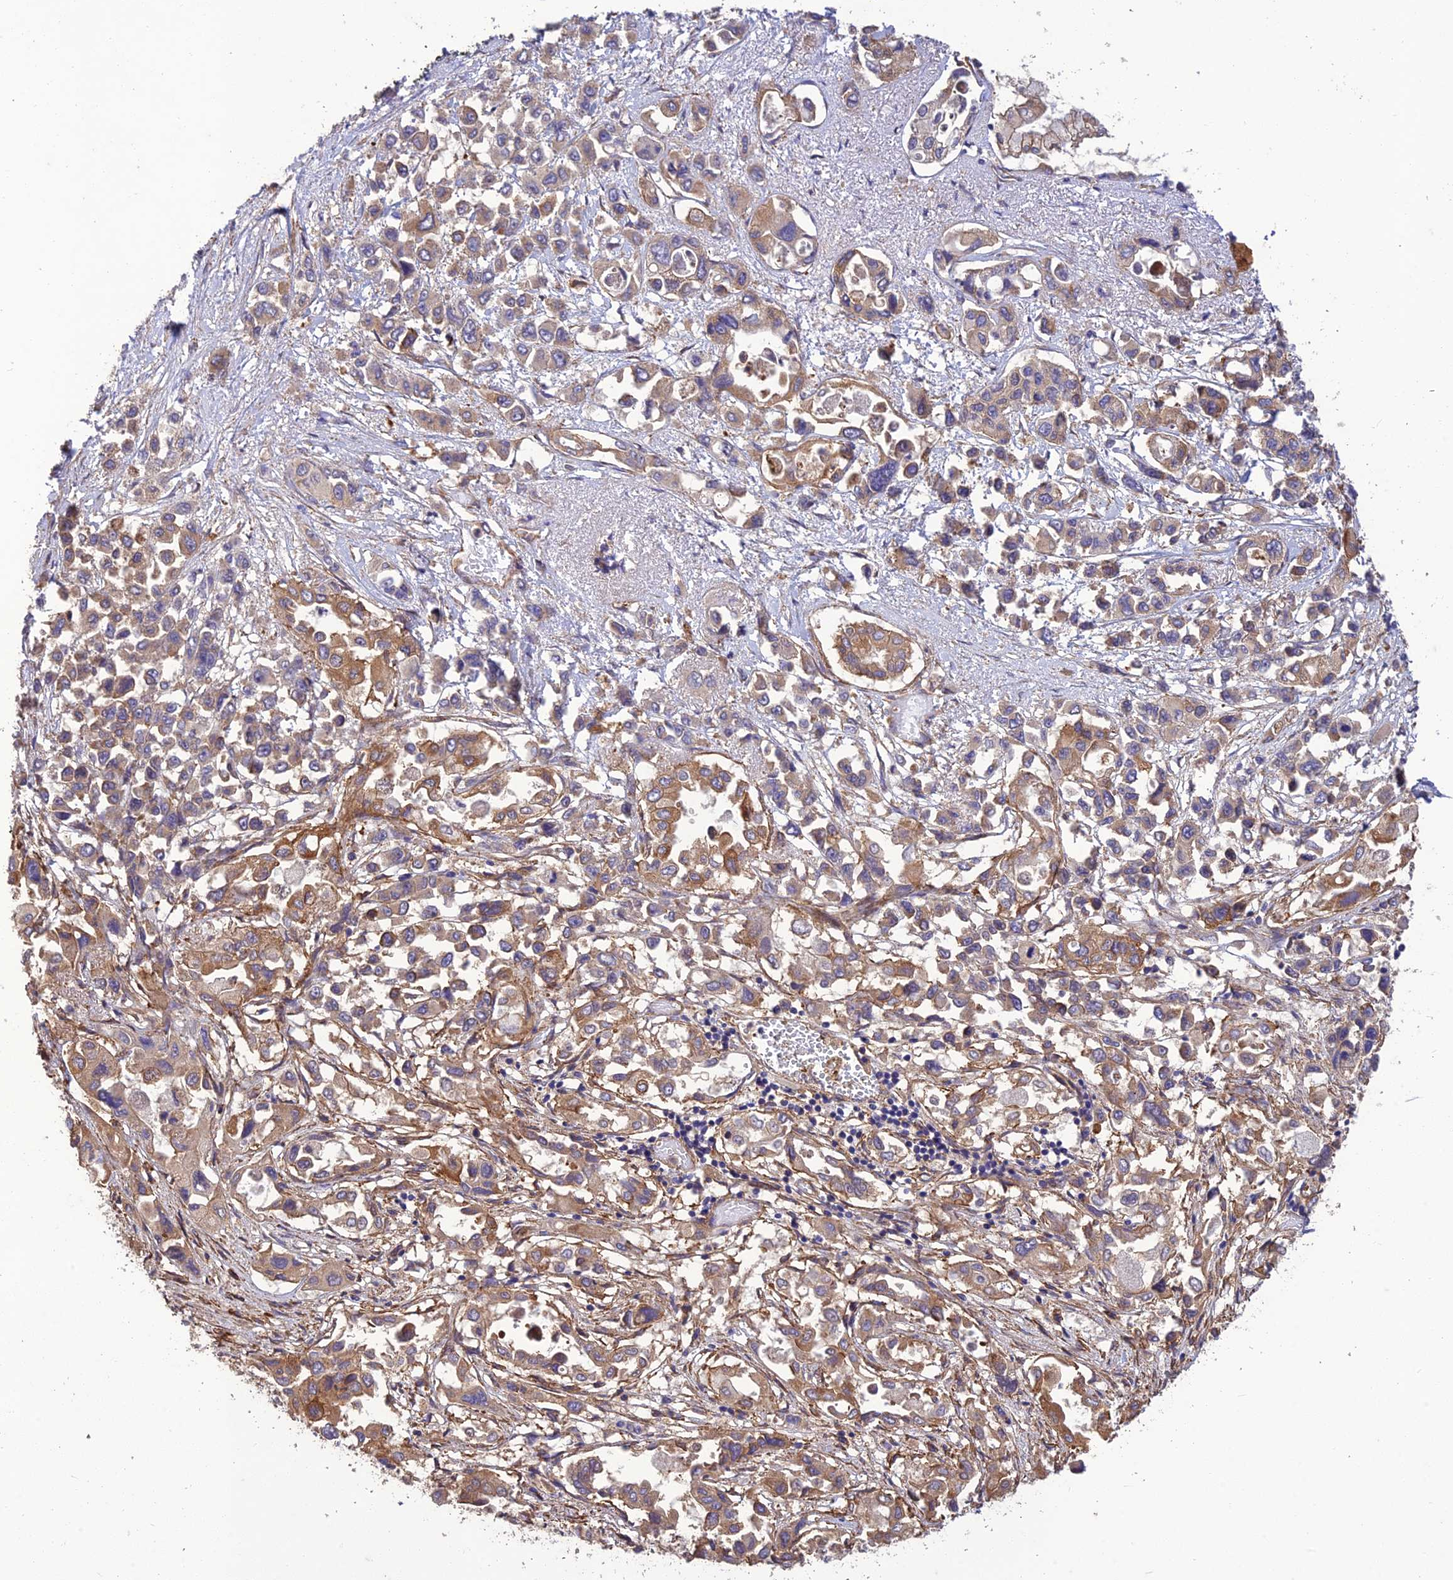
{"staining": {"intensity": "moderate", "quantity": "25%-75%", "location": "cytoplasmic/membranous"}, "tissue": "pancreatic cancer", "cell_type": "Tumor cells", "image_type": "cancer", "snomed": [{"axis": "morphology", "description": "Adenocarcinoma, NOS"}, {"axis": "topography", "description": "Pancreas"}], "caption": "Tumor cells reveal medium levels of moderate cytoplasmic/membranous staining in about 25%-75% of cells in human pancreatic cancer.", "gene": "TMEM131L", "patient": {"sex": "male", "age": 92}}